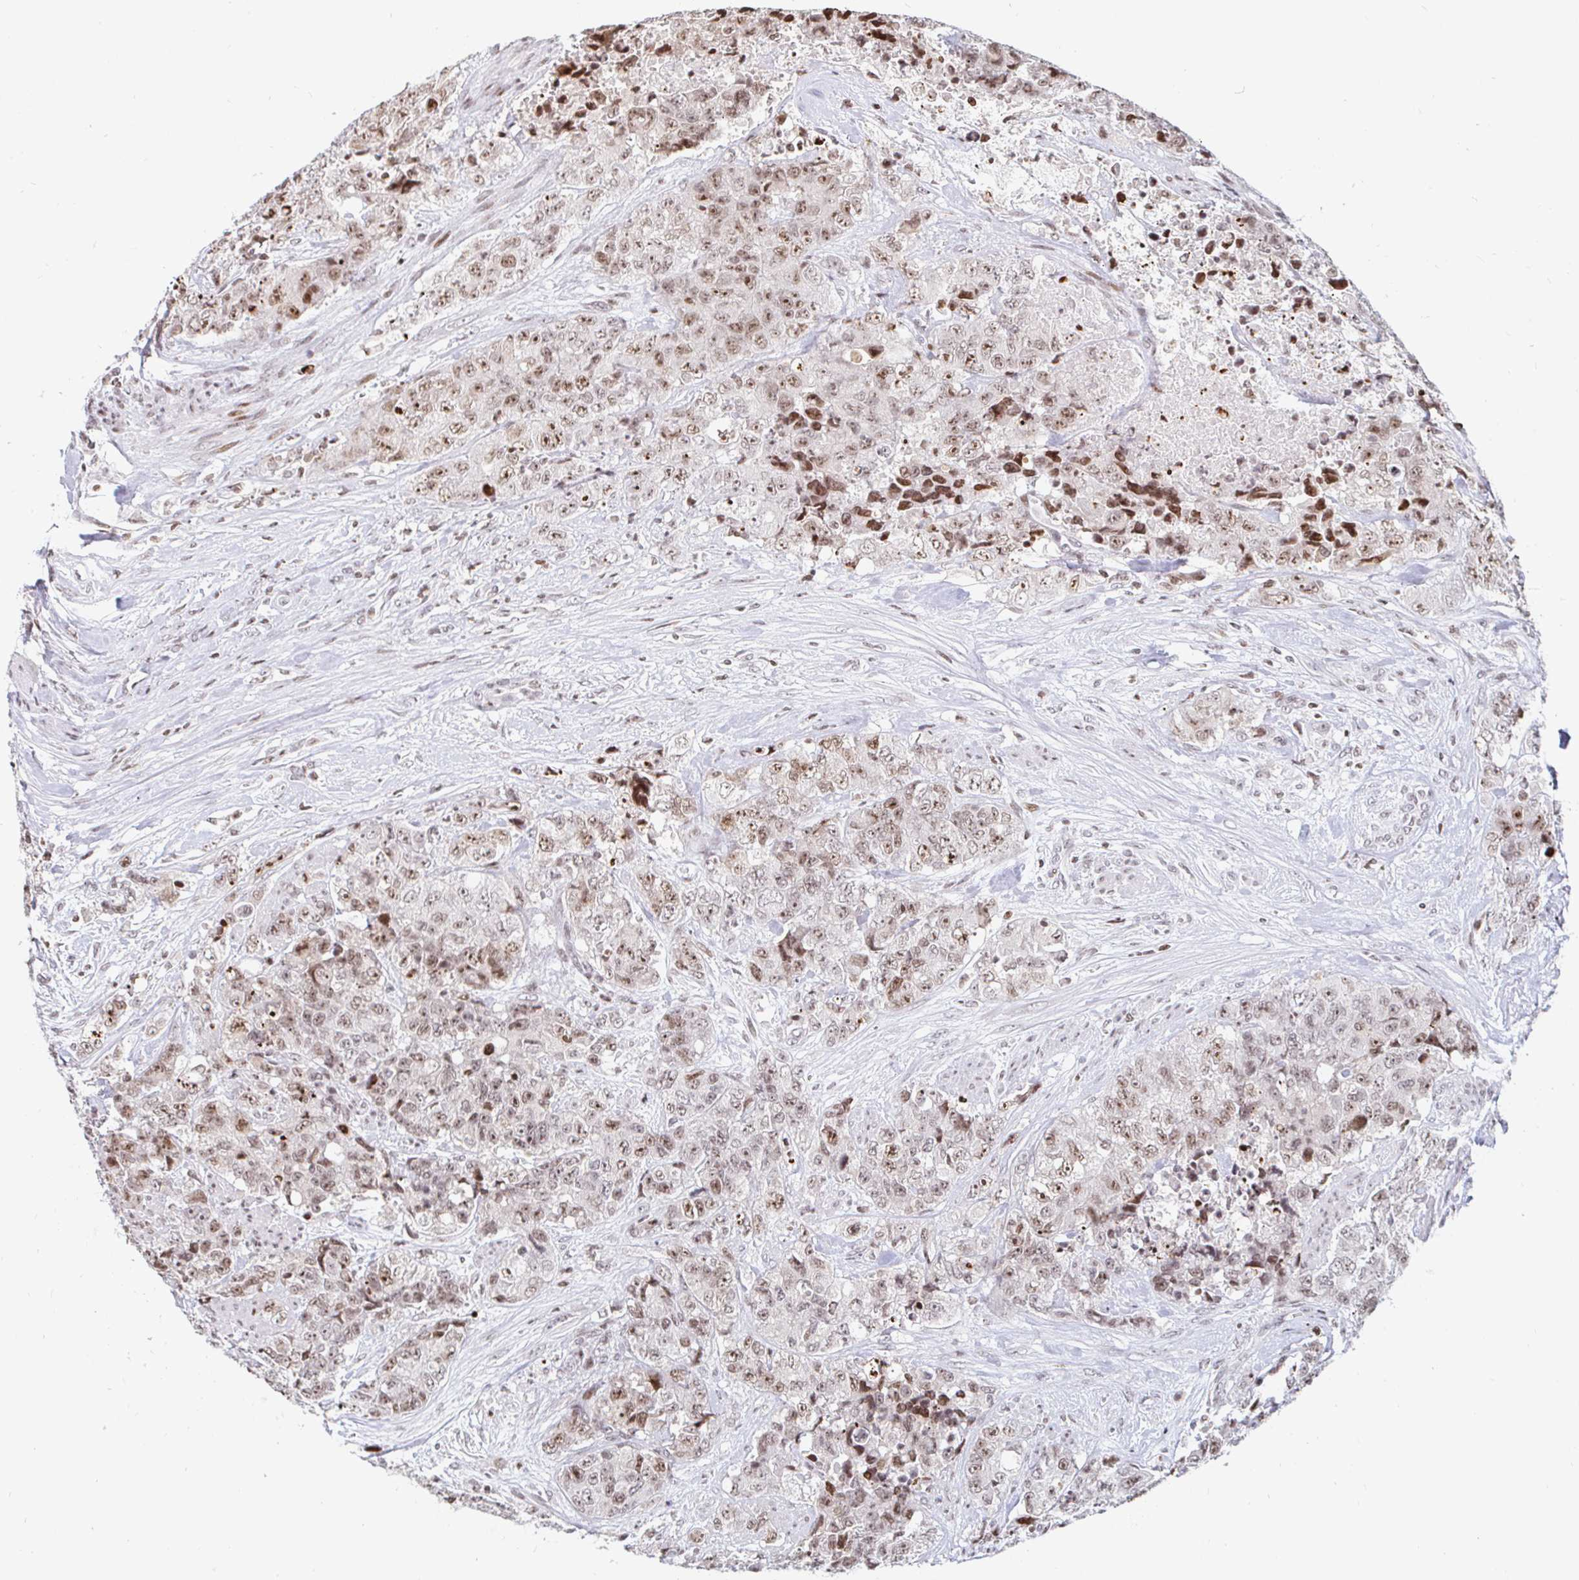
{"staining": {"intensity": "moderate", "quantity": ">75%", "location": "nuclear"}, "tissue": "urothelial cancer", "cell_type": "Tumor cells", "image_type": "cancer", "snomed": [{"axis": "morphology", "description": "Urothelial carcinoma, High grade"}, {"axis": "topography", "description": "Urinary bladder"}], "caption": "A micrograph of urothelial cancer stained for a protein exhibits moderate nuclear brown staining in tumor cells. (Stains: DAB (3,3'-diaminobenzidine) in brown, nuclei in blue, Microscopy: brightfield microscopy at high magnification).", "gene": "HOXC10", "patient": {"sex": "female", "age": 78}}